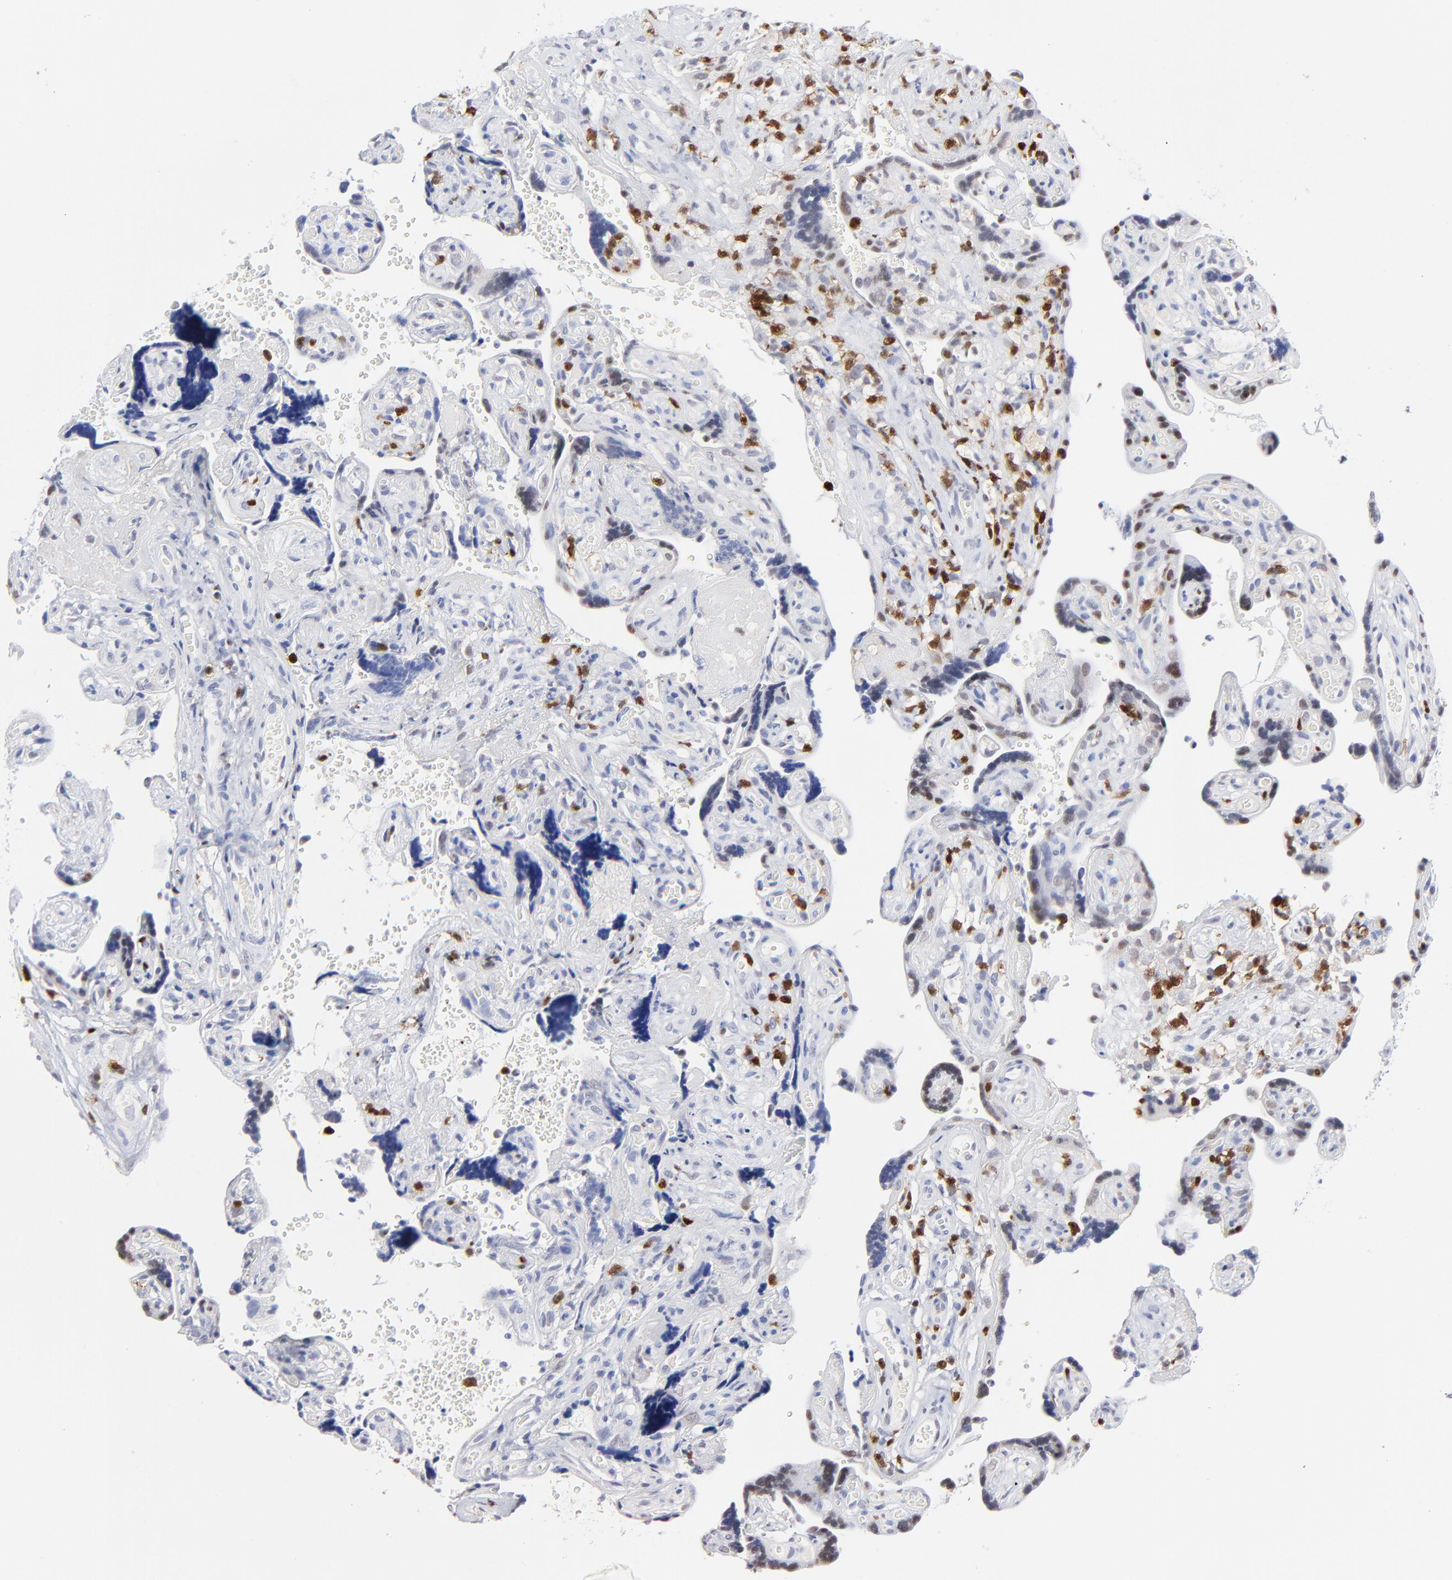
{"staining": {"intensity": "weak", "quantity": "25%-75%", "location": "nuclear"}, "tissue": "placenta", "cell_type": "Trophoblastic cells", "image_type": "normal", "snomed": [{"axis": "morphology", "description": "Normal tissue, NOS"}, {"axis": "topography", "description": "Placenta"}], "caption": "IHC (DAB) staining of normal human placenta demonstrates weak nuclear protein expression in approximately 25%-75% of trophoblastic cells.", "gene": "ZAP70", "patient": {"sex": "female", "age": 30}}